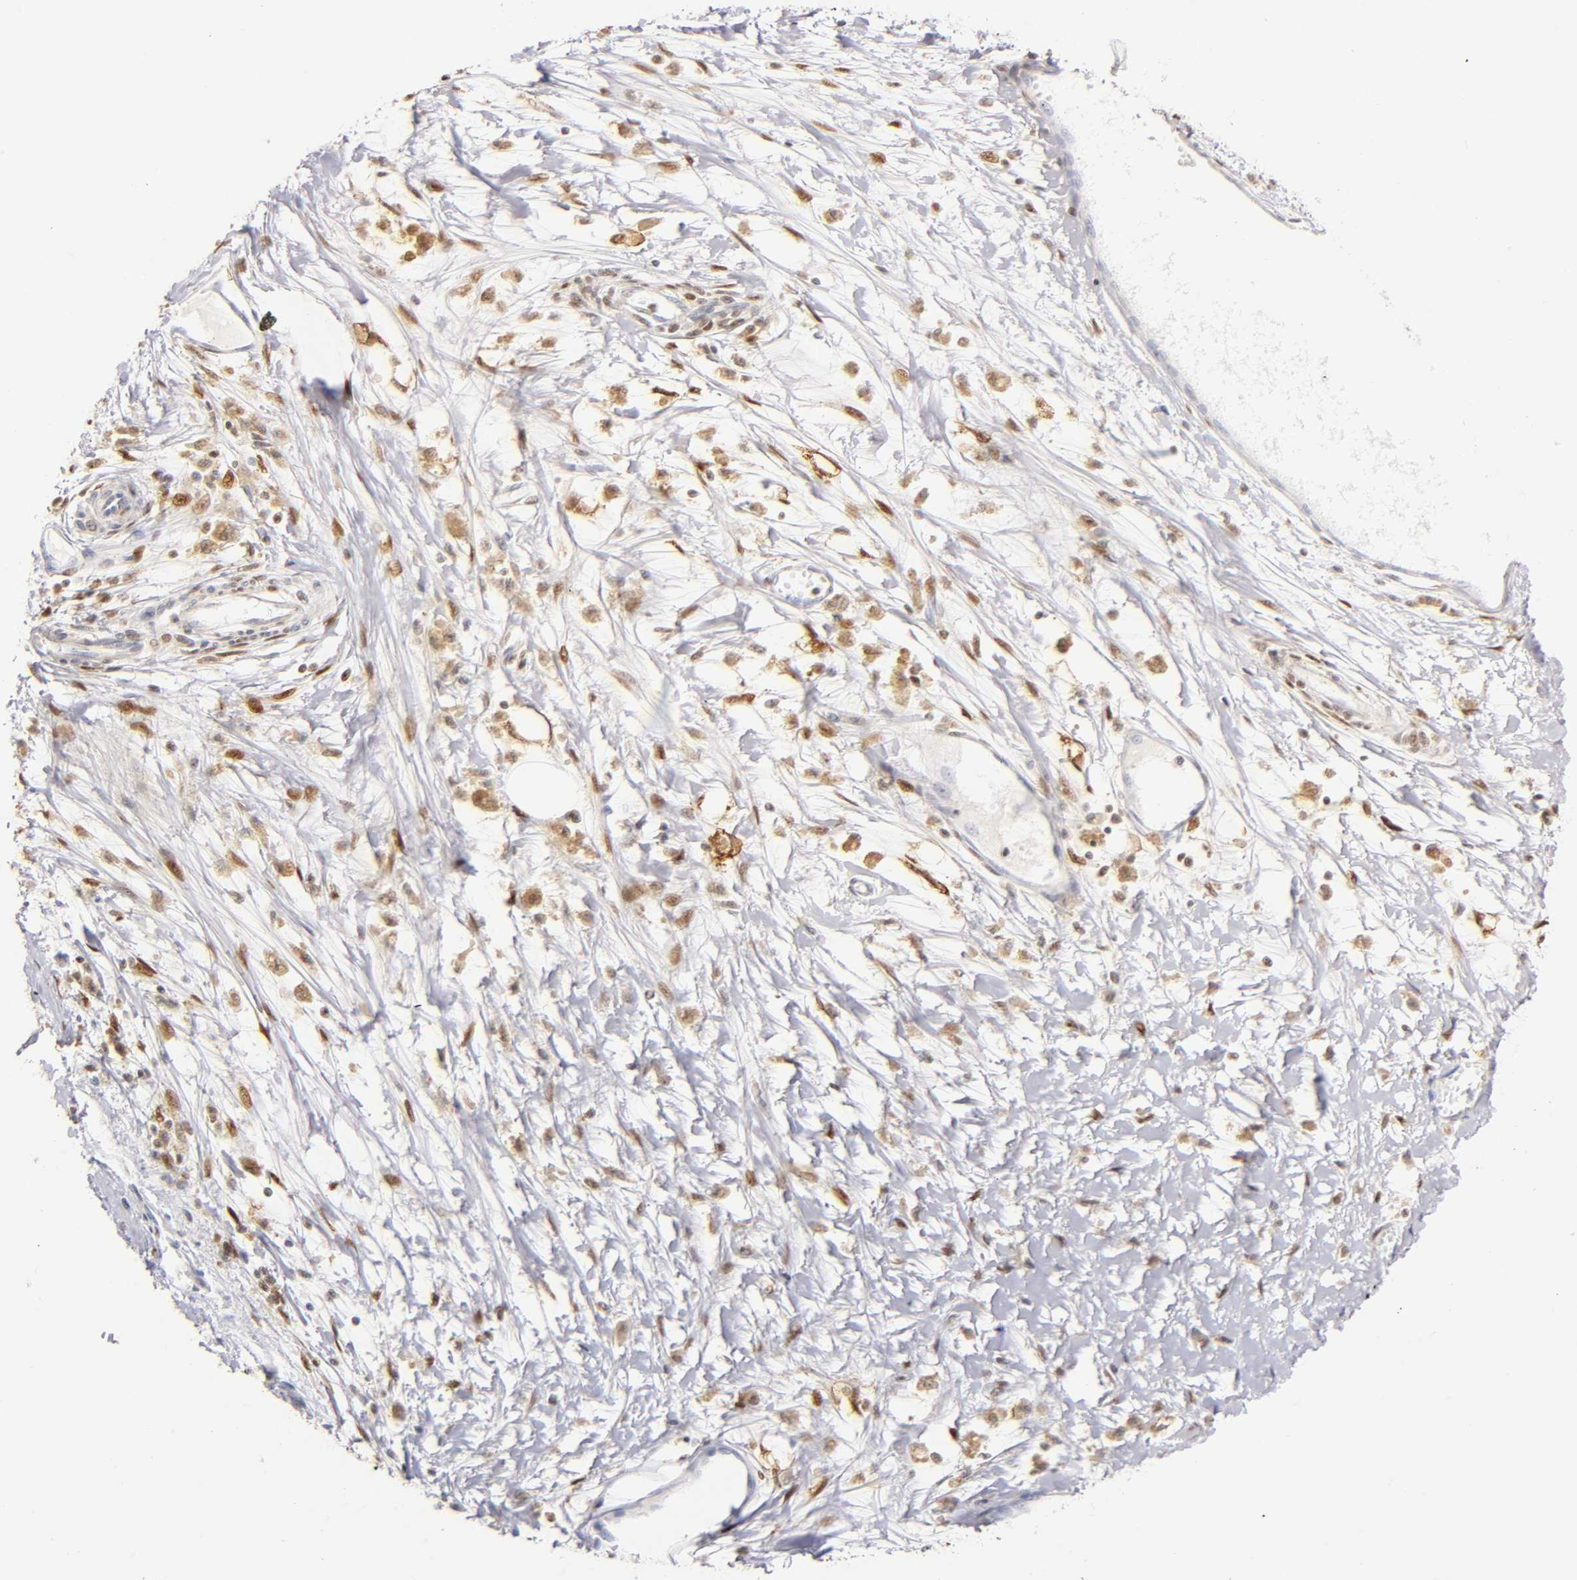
{"staining": {"intensity": "moderate", "quantity": ">75%", "location": "cytoplasmic/membranous"}, "tissue": "melanoma", "cell_type": "Tumor cells", "image_type": "cancer", "snomed": [{"axis": "morphology", "description": "Malignant melanoma, Metastatic site"}, {"axis": "topography", "description": "Lymph node"}], "caption": "Immunohistochemistry (DAB) staining of human melanoma demonstrates moderate cytoplasmic/membranous protein staining in approximately >75% of tumor cells.", "gene": "RUNX1", "patient": {"sex": "male", "age": 59}}